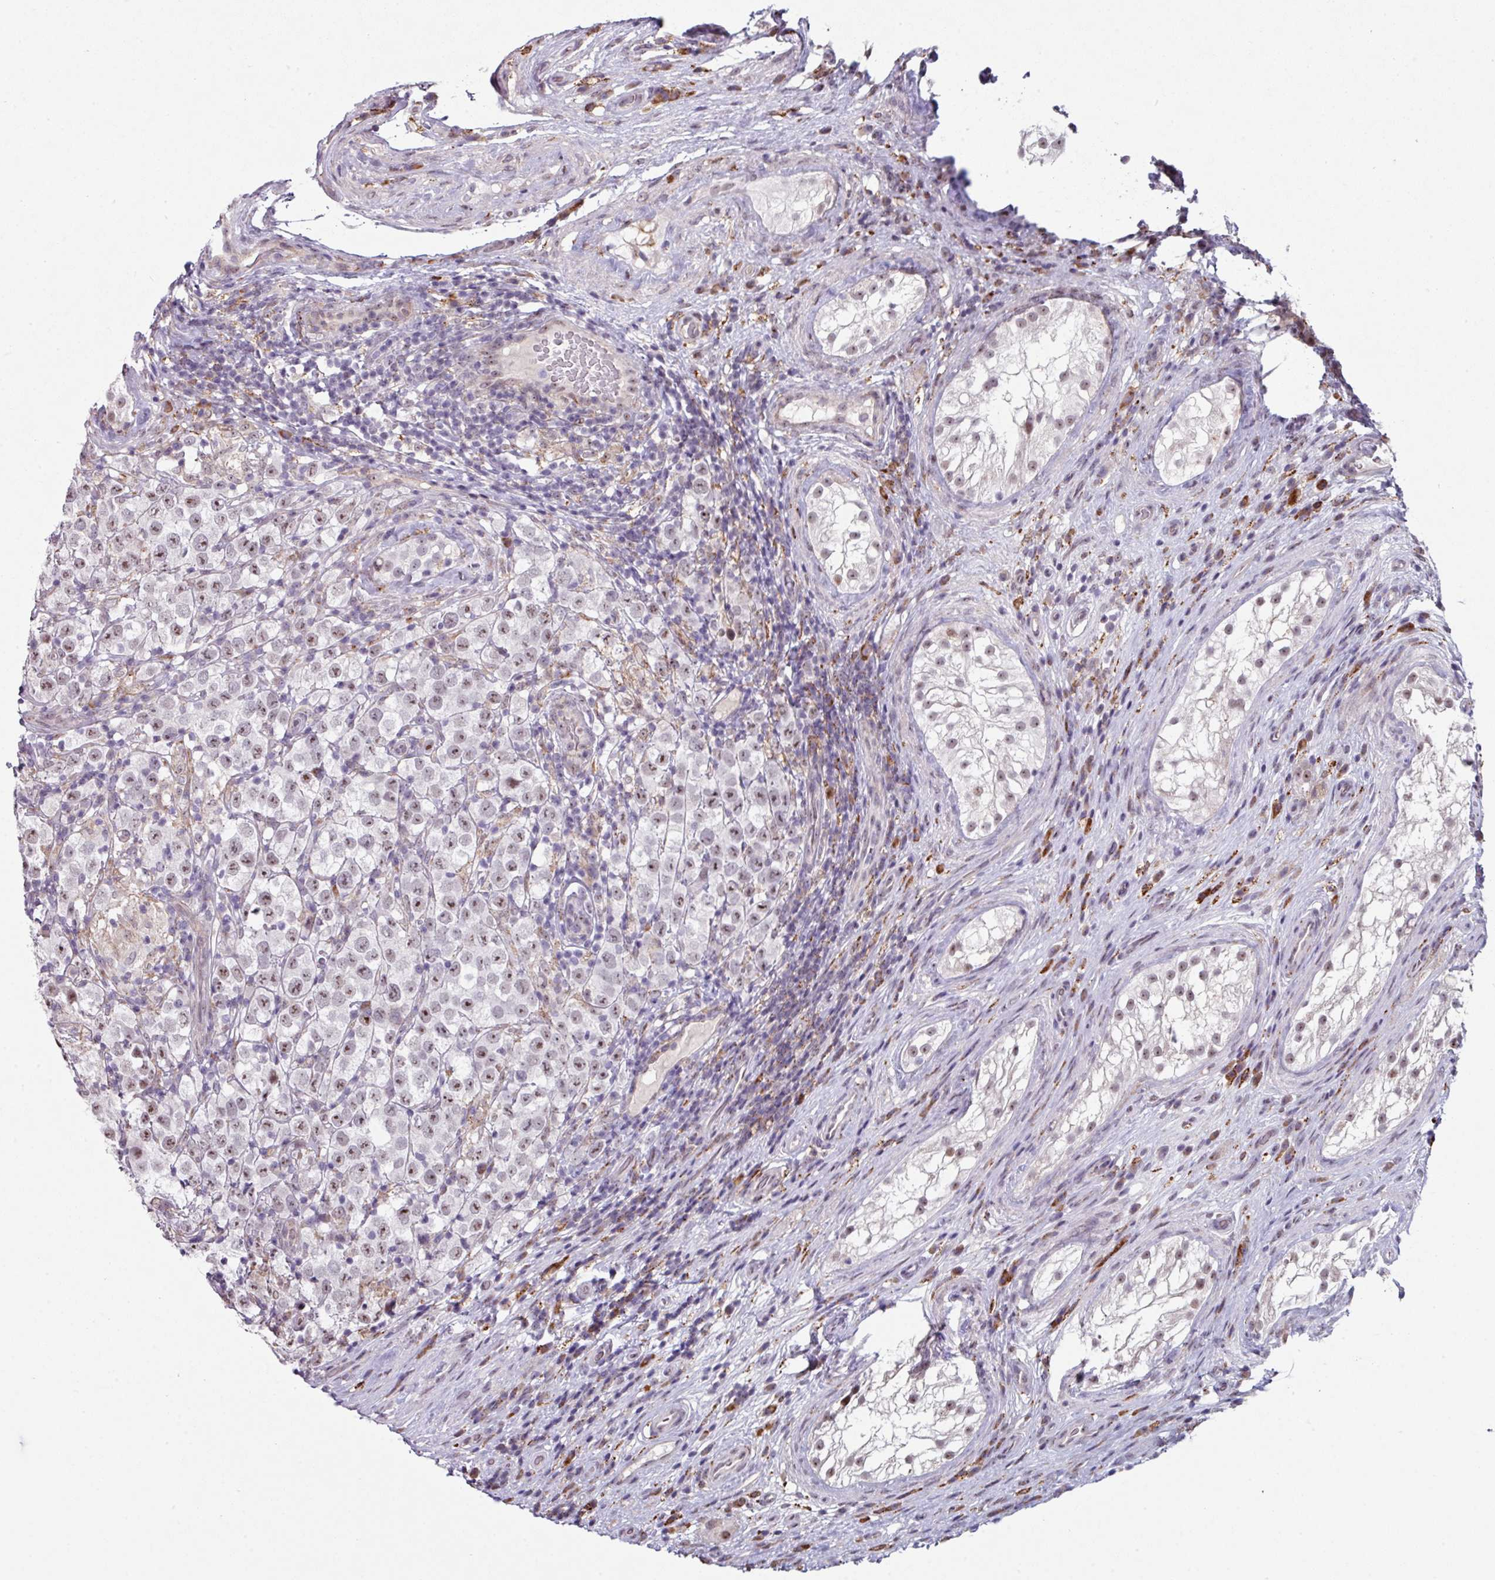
{"staining": {"intensity": "weak", "quantity": ">75%", "location": "nuclear"}, "tissue": "testis cancer", "cell_type": "Tumor cells", "image_type": "cancer", "snomed": [{"axis": "morphology", "description": "Seminoma, NOS"}, {"axis": "morphology", "description": "Carcinoma, Embryonal, NOS"}, {"axis": "topography", "description": "Testis"}], "caption": "DAB (3,3'-diaminobenzidine) immunohistochemical staining of human testis cancer (embryonal carcinoma) exhibits weak nuclear protein expression in approximately >75% of tumor cells.", "gene": "BMS1", "patient": {"sex": "male", "age": 41}}